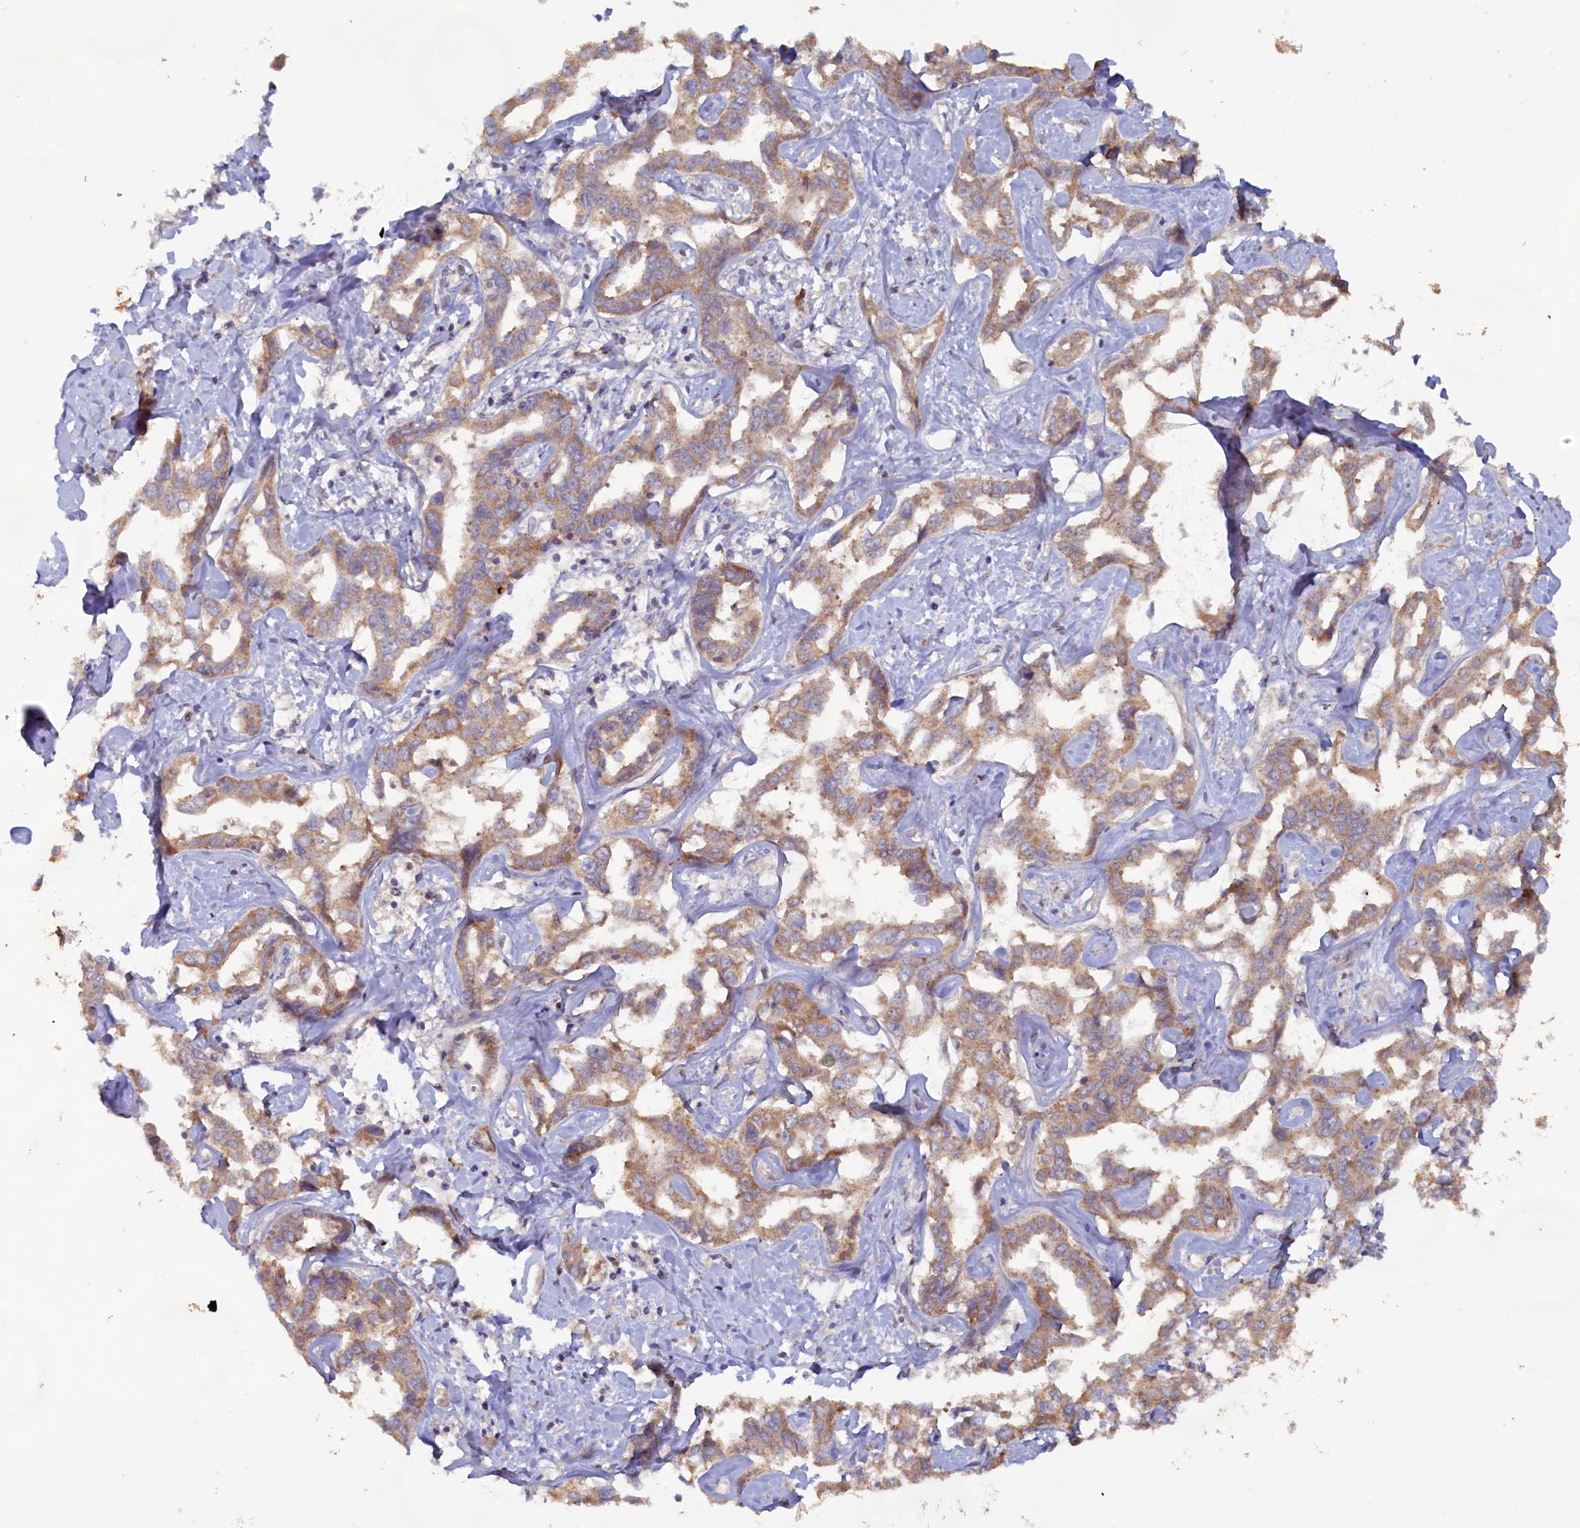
{"staining": {"intensity": "moderate", "quantity": "25%-75%", "location": "cytoplasmic/membranous"}, "tissue": "liver cancer", "cell_type": "Tumor cells", "image_type": "cancer", "snomed": [{"axis": "morphology", "description": "Cholangiocarcinoma"}, {"axis": "topography", "description": "Liver"}], "caption": "Liver cholangiocarcinoma stained with DAB (3,3'-diaminobenzidine) immunohistochemistry (IHC) reveals medium levels of moderate cytoplasmic/membranous expression in approximately 25%-75% of tumor cells.", "gene": "FUNDC1", "patient": {"sex": "male", "age": 59}}